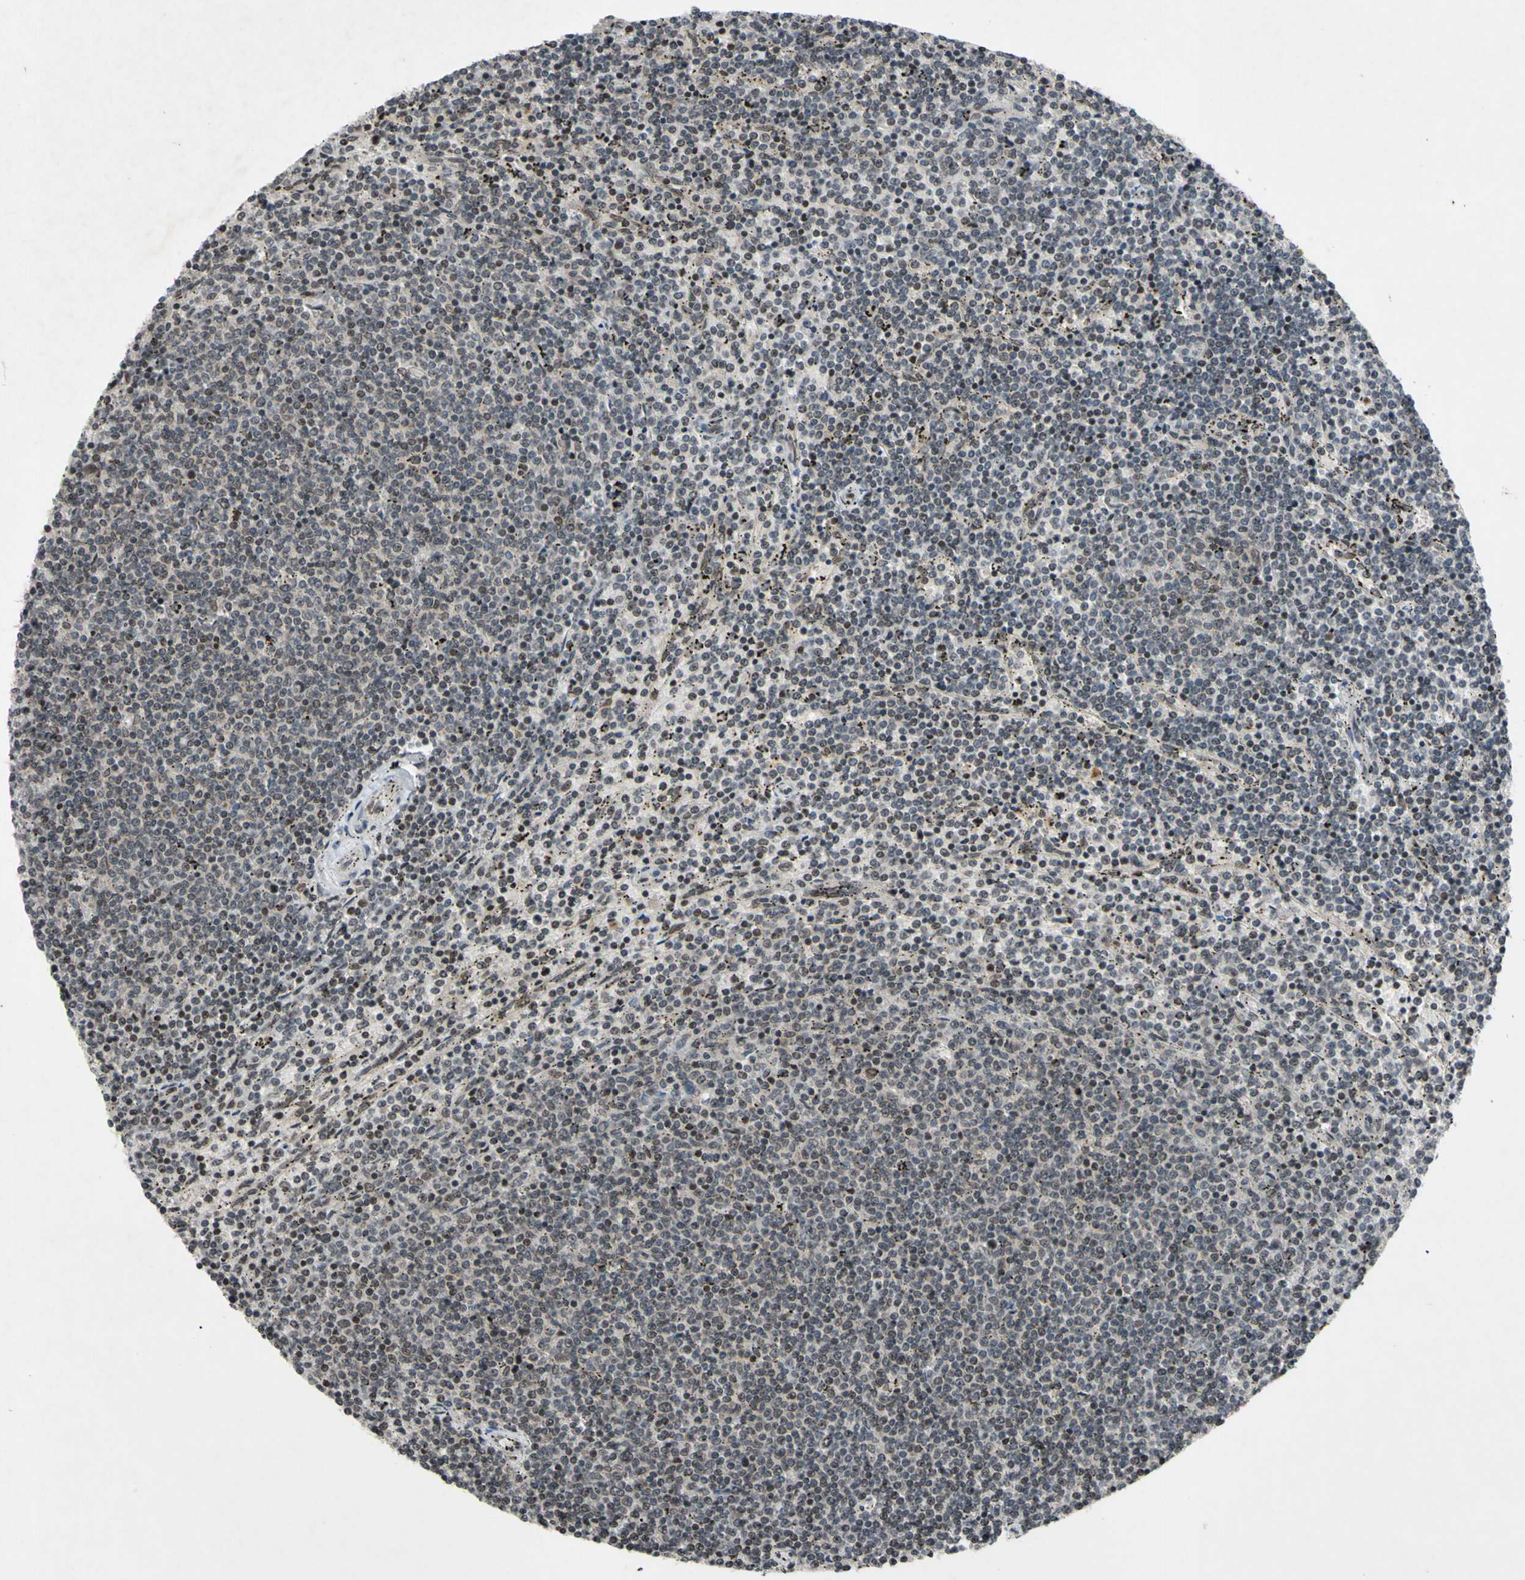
{"staining": {"intensity": "negative", "quantity": "none", "location": "none"}, "tissue": "lymphoma", "cell_type": "Tumor cells", "image_type": "cancer", "snomed": [{"axis": "morphology", "description": "Malignant lymphoma, non-Hodgkin's type, Low grade"}, {"axis": "topography", "description": "Spleen"}], "caption": "This is a histopathology image of immunohistochemistry staining of lymphoma, which shows no expression in tumor cells.", "gene": "XPO1", "patient": {"sex": "female", "age": 50}}